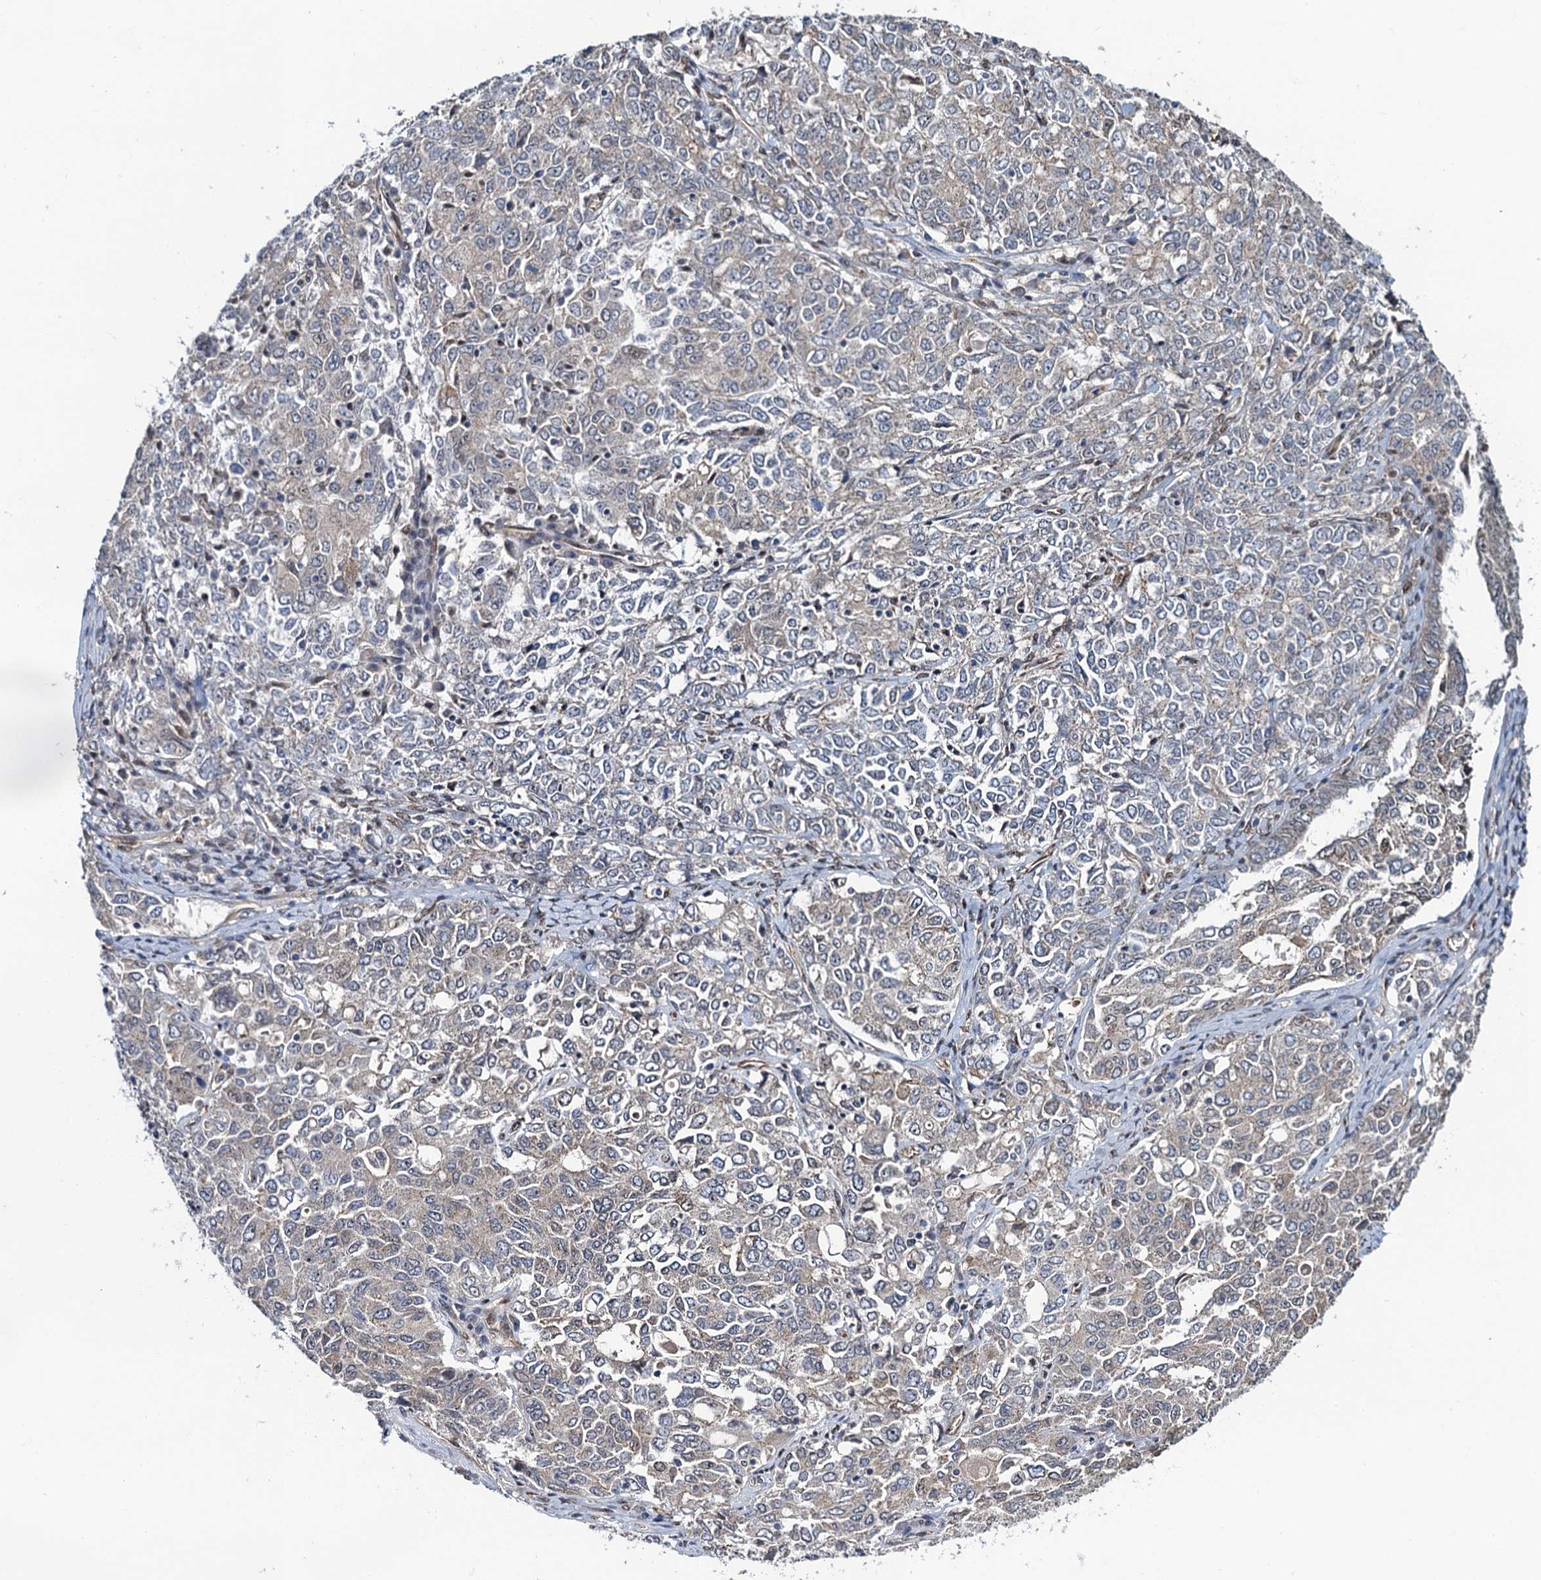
{"staining": {"intensity": "weak", "quantity": "<25%", "location": "cytoplasmic/membranous"}, "tissue": "ovarian cancer", "cell_type": "Tumor cells", "image_type": "cancer", "snomed": [{"axis": "morphology", "description": "Carcinoma, endometroid"}, {"axis": "topography", "description": "Ovary"}], "caption": "This is an immunohistochemistry histopathology image of human ovarian cancer. There is no staining in tumor cells.", "gene": "EVX2", "patient": {"sex": "female", "age": 62}}